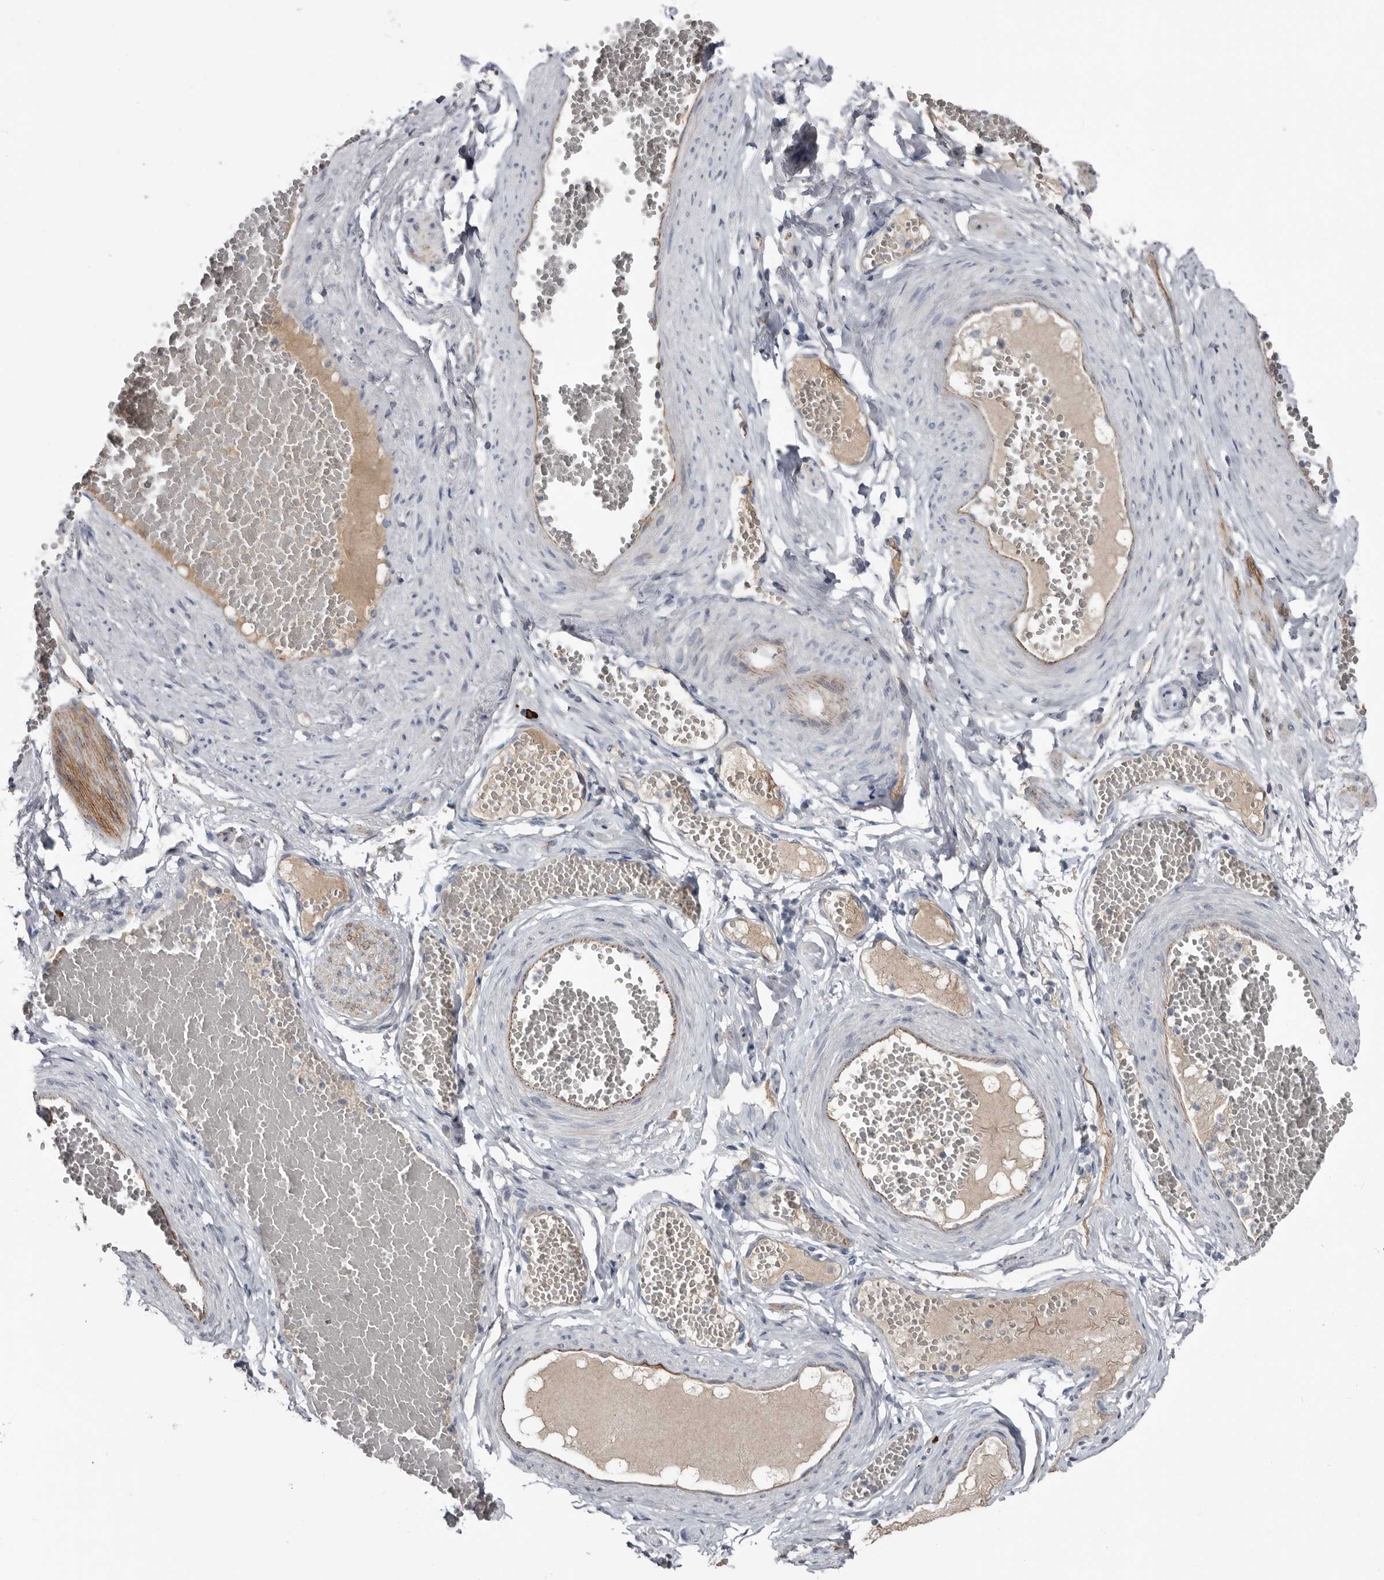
{"staining": {"intensity": "negative", "quantity": "none", "location": "none"}, "tissue": "adipose tissue", "cell_type": "Adipocytes", "image_type": "normal", "snomed": [{"axis": "morphology", "description": "Normal tissue, NOS"}, {"axis": "topography", "description": "Smooth muscle"}, {"axis": "topography", "description": "Peripheral nerve tissue"}], "caption": "Adipocytes are negative for protein expression in unremarkable human adipose tissue. (IHC, brightfield microscopy, high magnification).", "gene": "ZNF114", "patient": {"sex": "female", "age": 39}}